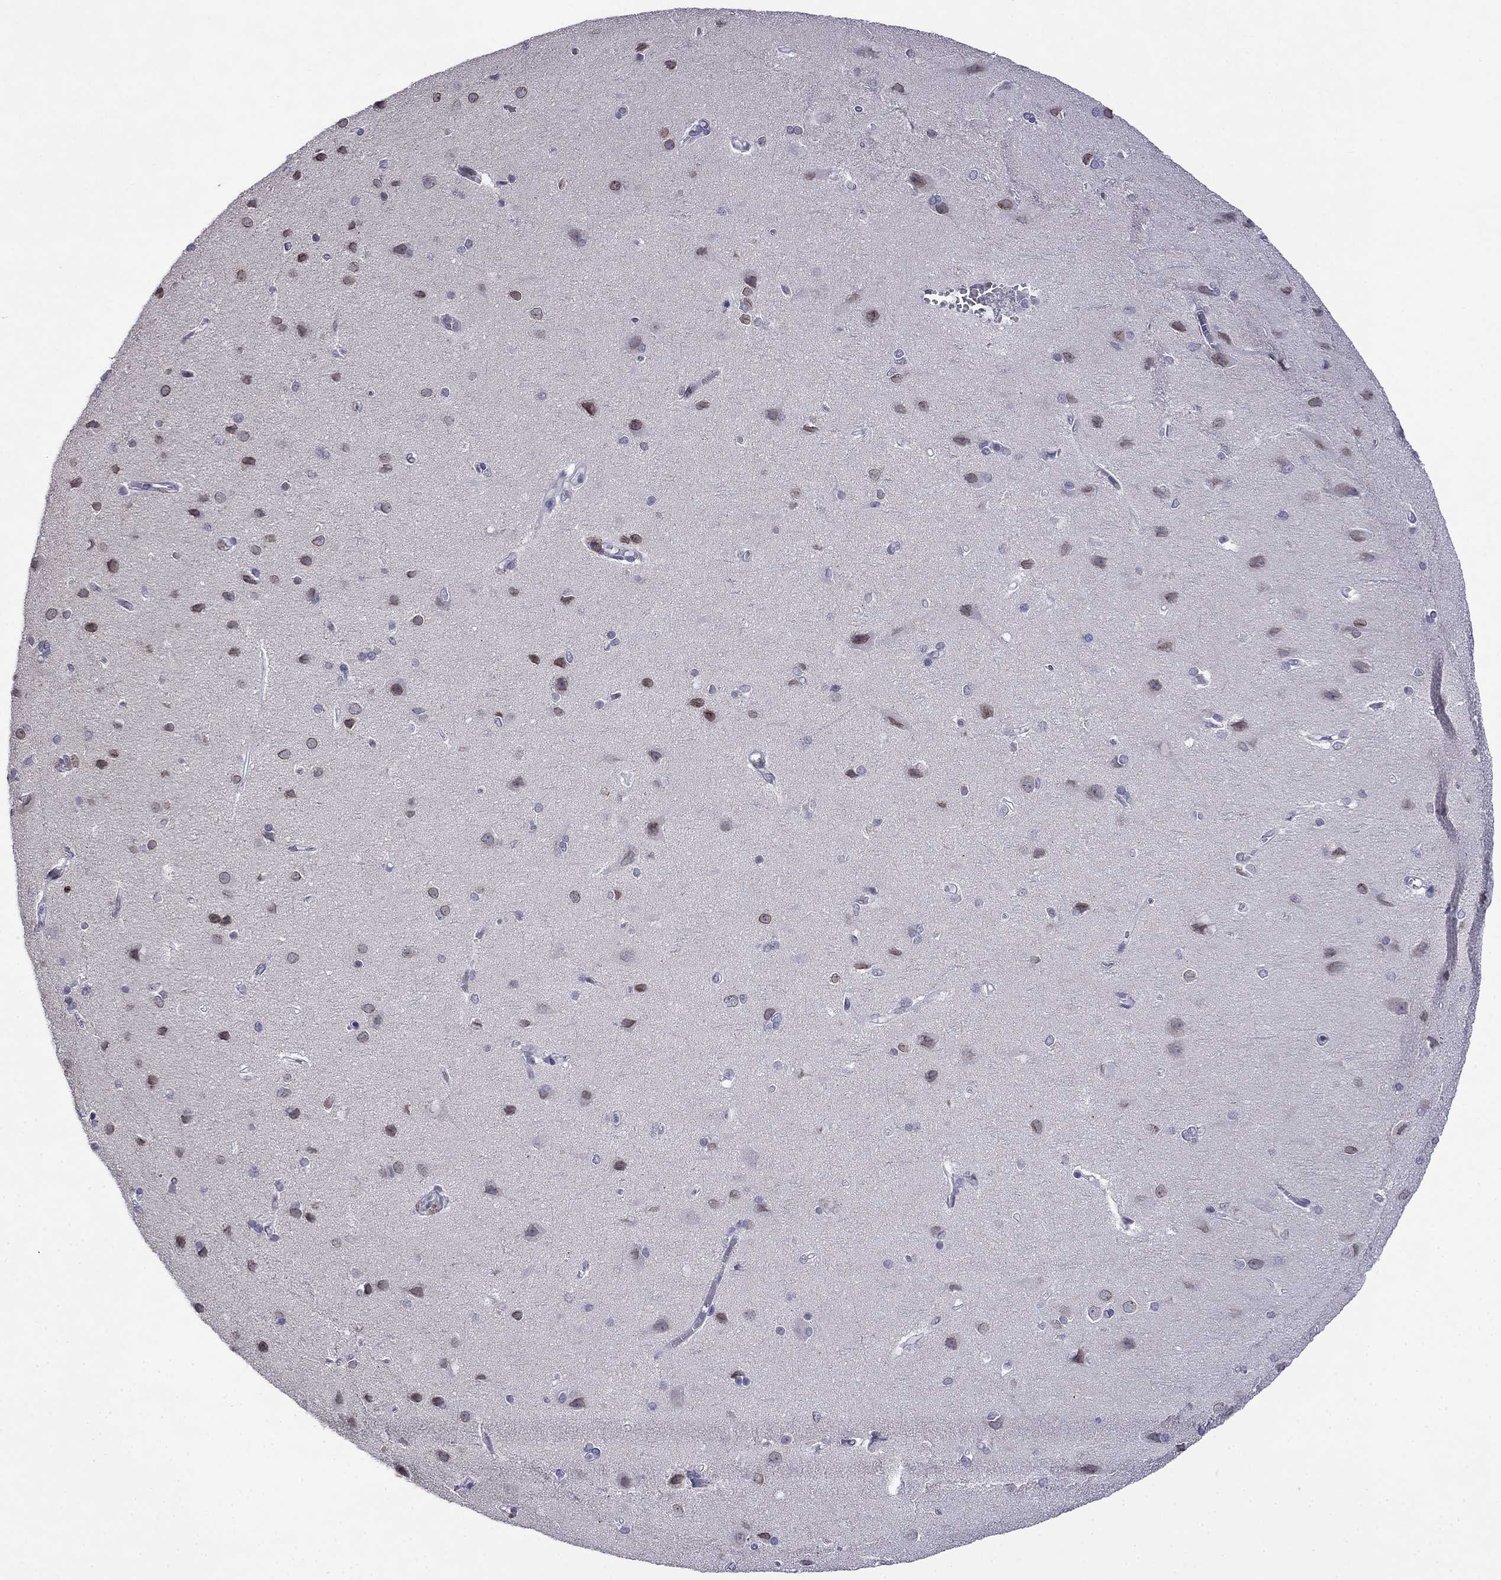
{"staining": {"intensity": "negative", "quantity": "none", "location": "none"}, "tissue": "cerebral cortex", "cell_type": "Endothelial cells", "image_type": "normal", "snomed": [{"axis": "morphology", "description": "Normal tissue, NOS"}, {"axis": "topography", "description": "Cerebral cortex"}], "caption": "Micrograph shows no protein positivity in endothelial cells of normal cerebral cortex.", "gene": "PRR18", "patient": {"sex": "male", "age": 37}}